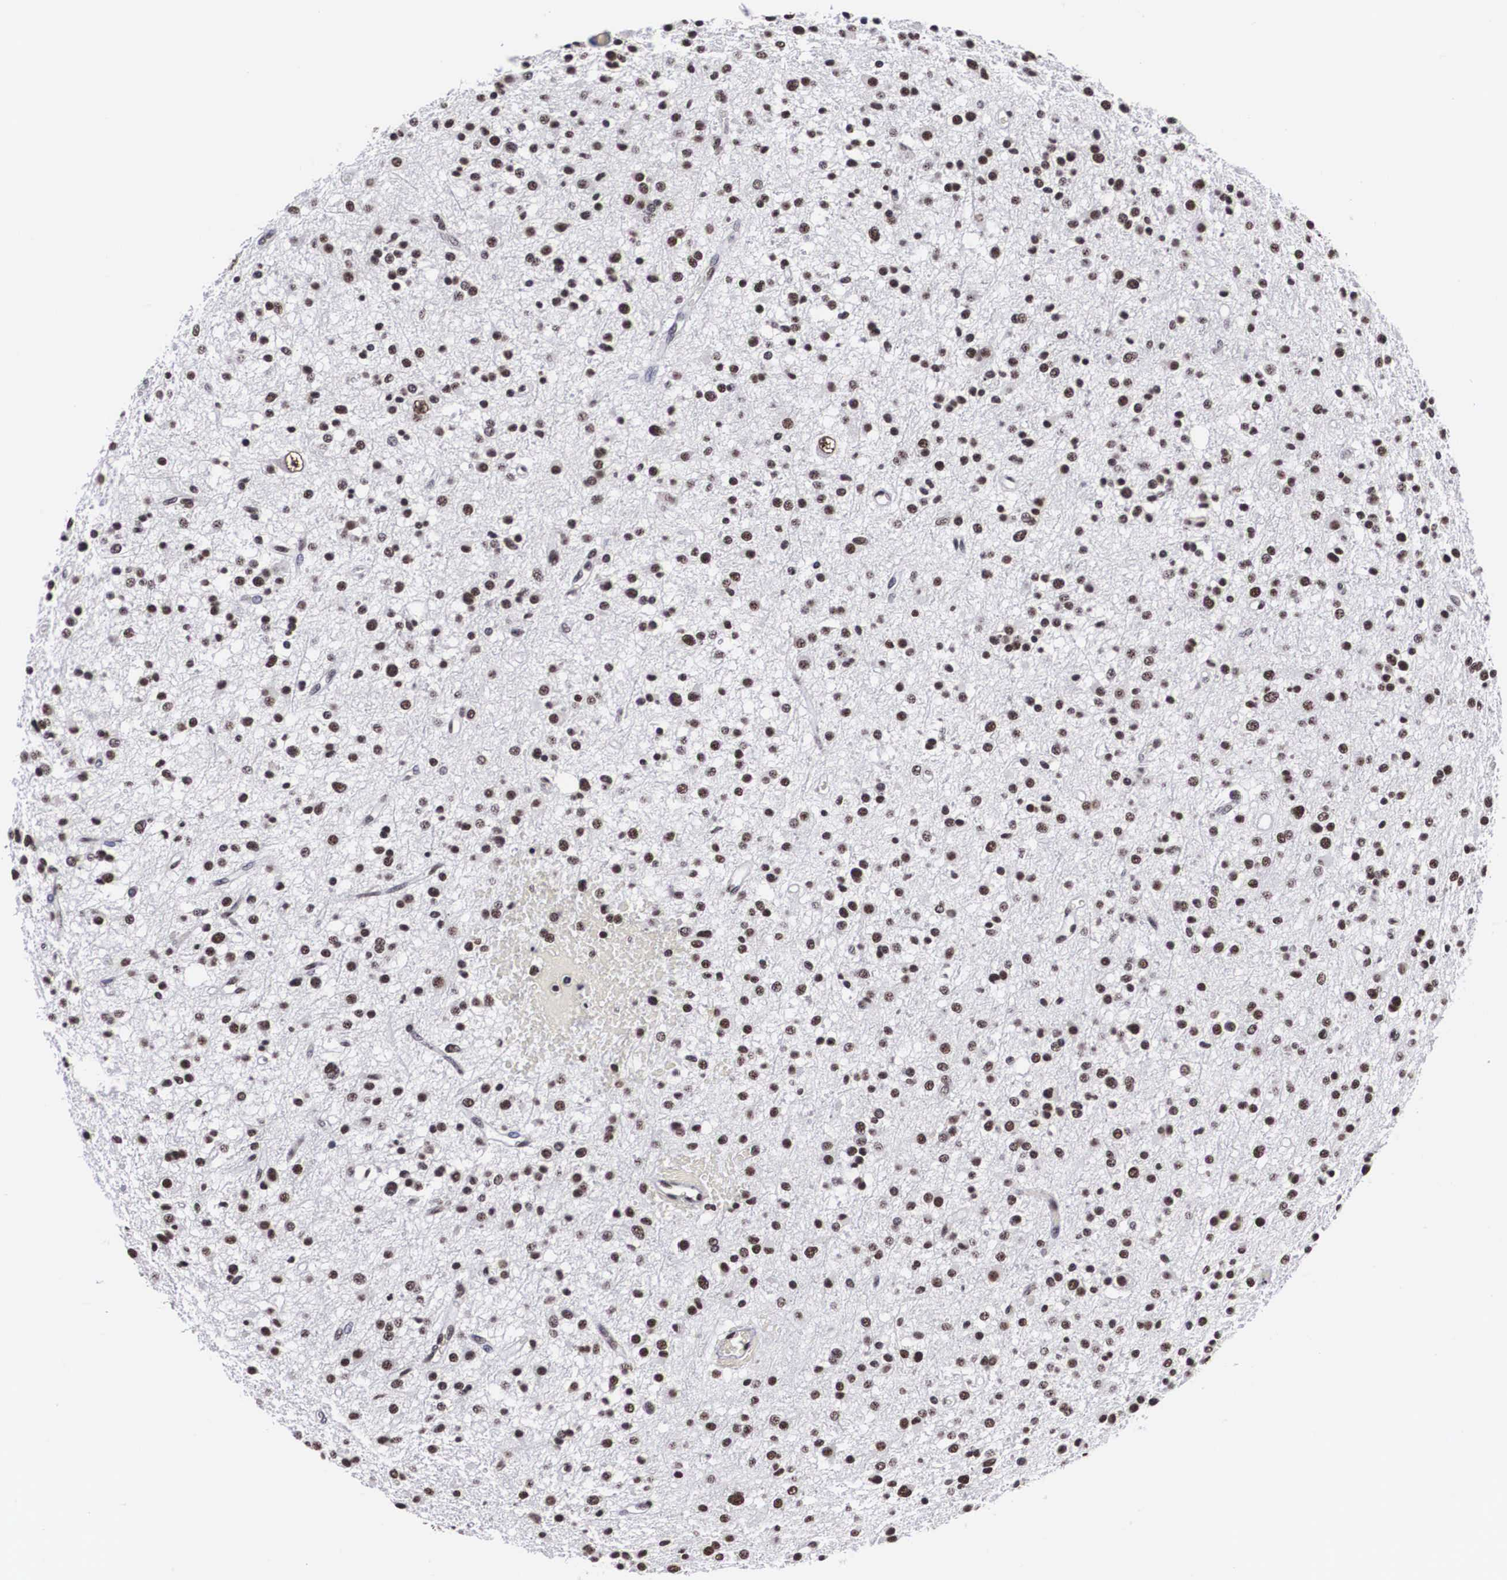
{"staining": {"intensity": "weak", "quantity": ">75%", "location": "nuclear"}, "tissue": "glioma", "cell_type": "Tumor cells", "image_type": "cancer", "snomed": [{"axis": "morphology", "description": "Glioma, malignant, Low grade"}, {"axis": "topography", "description": "Brain"}], "caption": "The image demonstrates immunohistochemical staining of malignant glioma (low-grade). There is weak nuclear expression is present in approximately >75% of tumor cells.", "gene": "ACIN1", "patient": {"sex": "female", "age": 36}}